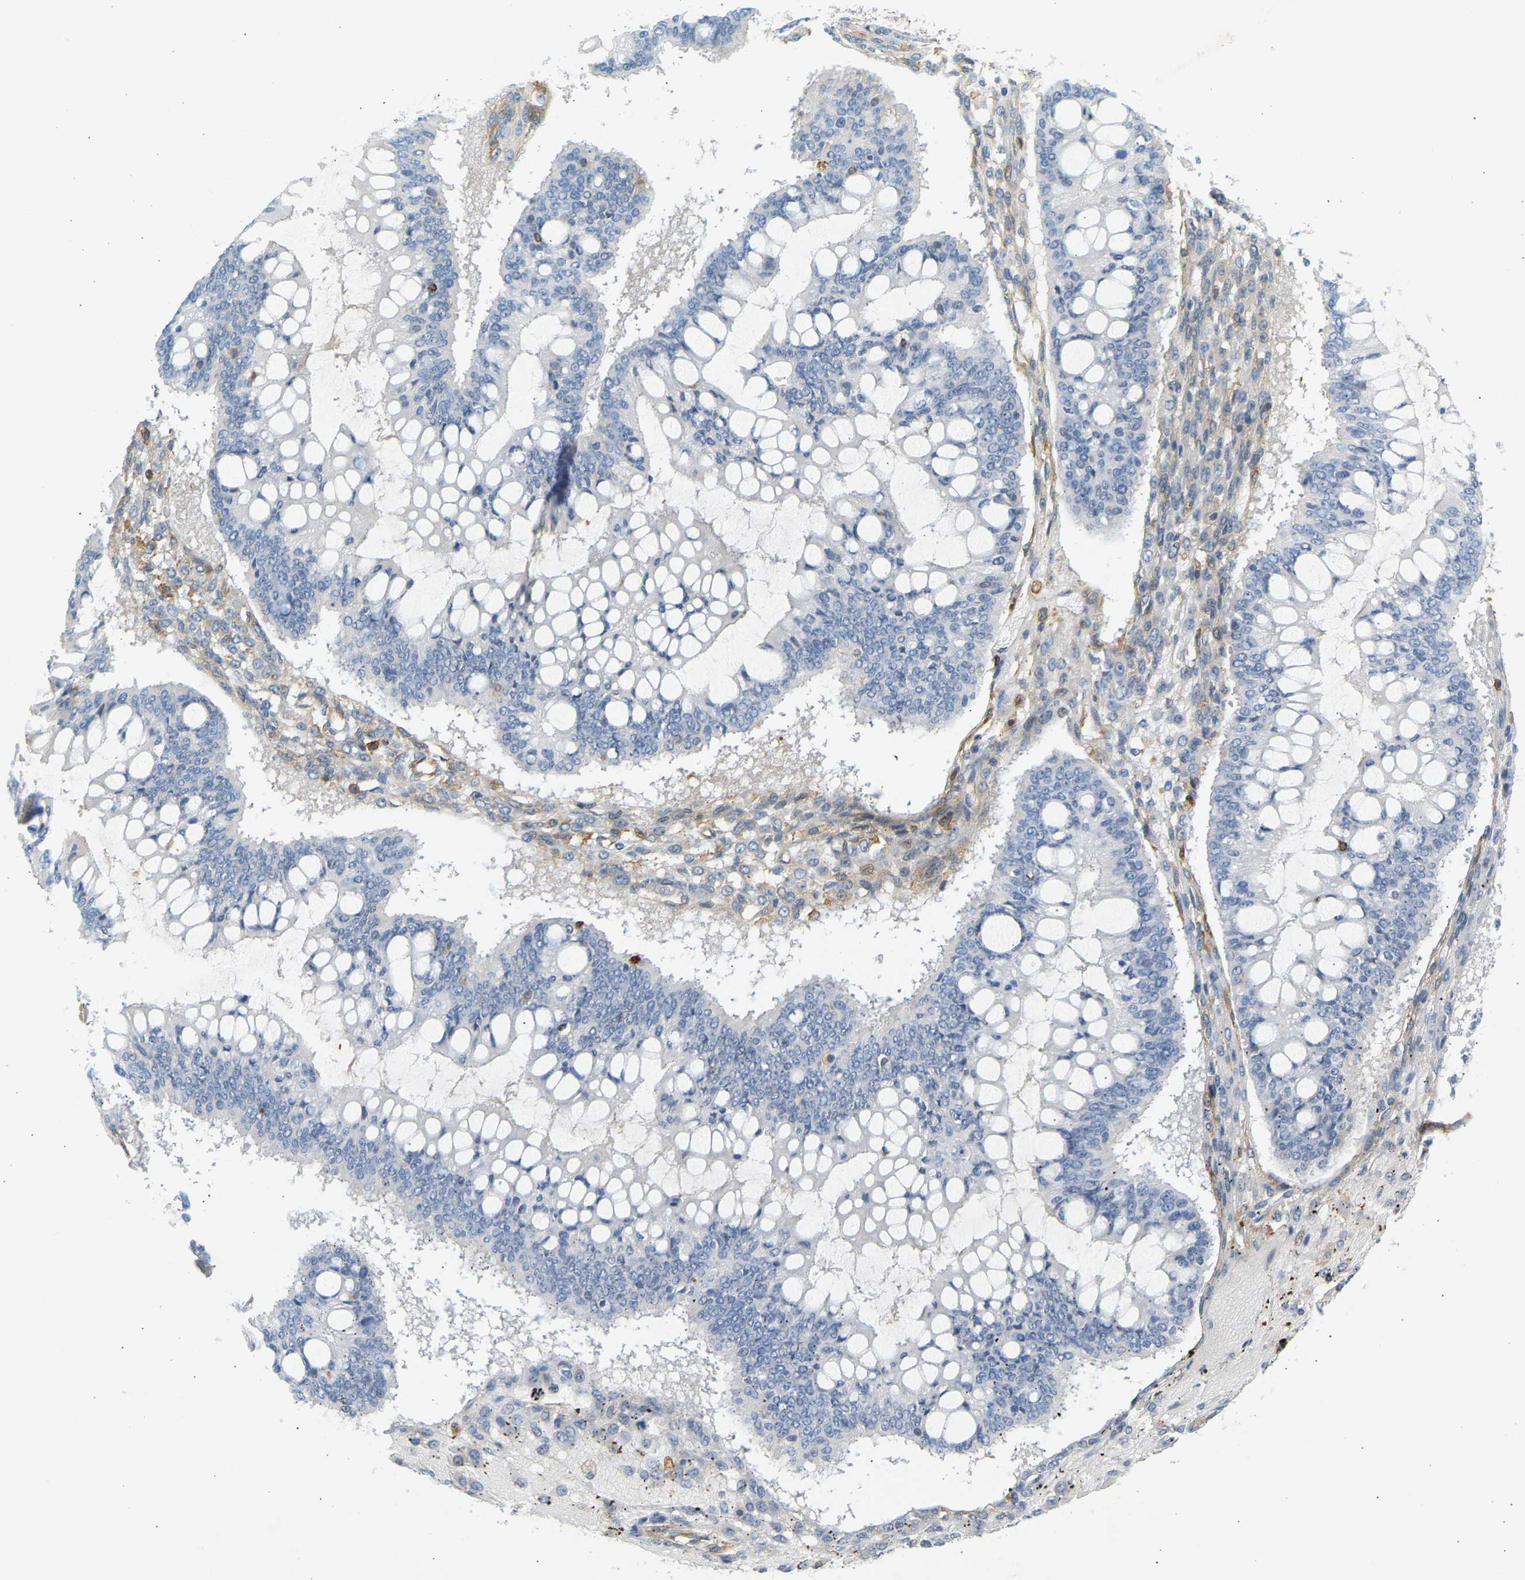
{"staining": {"intensity": "negative", "quantity": "none", "location": "none"}, "tissue": "ovarian cancer", "cell_type": "Tumor cells", "image_type": "cancer", "snomed": [{"axis": "morphology", "description": "Cystadenocarcinoma, mucinous, NOS"}, {"axis": "topography", "description": "Ovary"}], "caption": "Ovarian cancer (mucinous cystadenocarcinoma) was stained to show a protein in brown. There is no significant staining in tumor cells.", "gene": "FNBP1", "patient": {"sex": "female", "age": 73}}